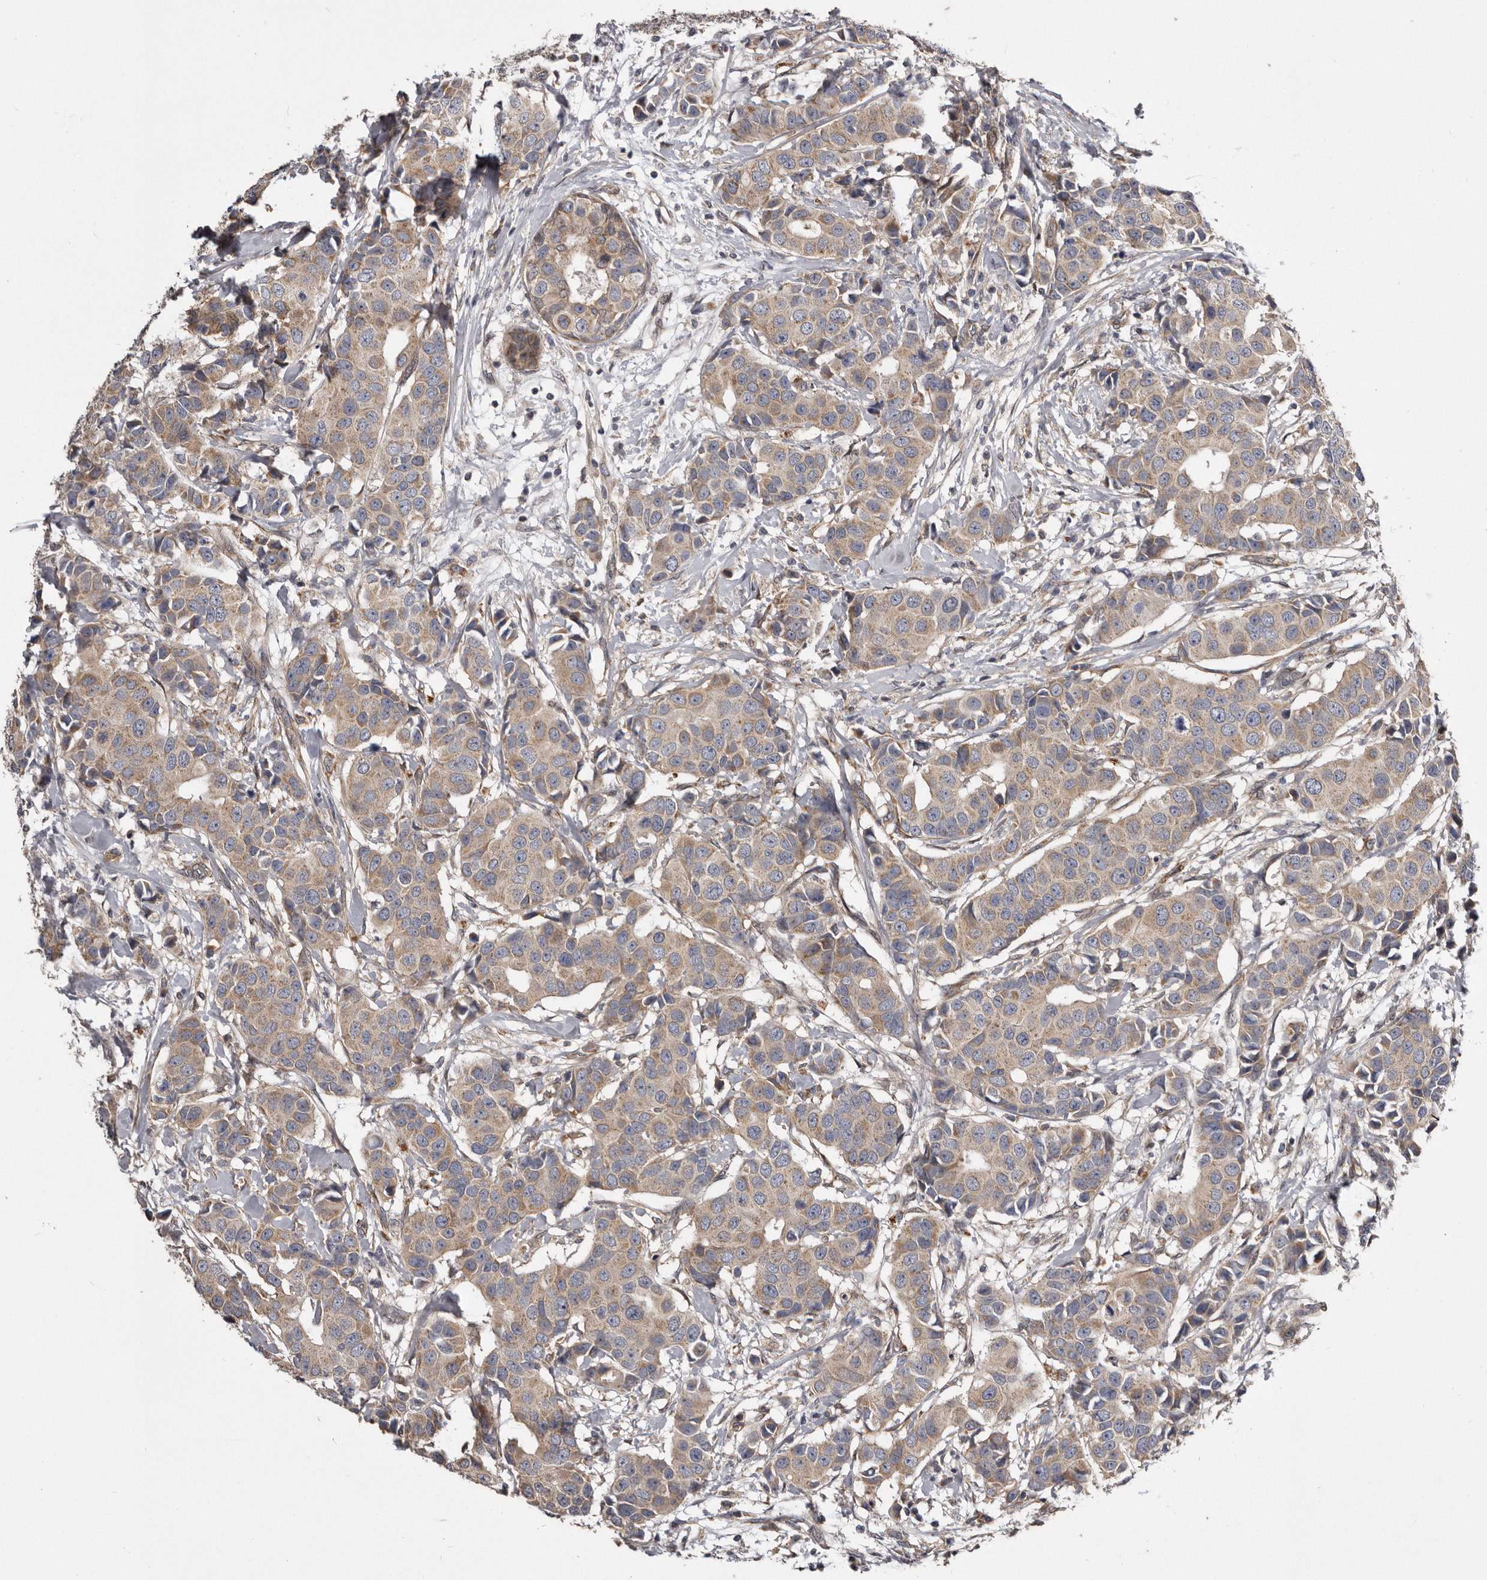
{"staining": {"intensity": "weak", "quantity": ">75%", "location": "cytoplasmic/membranous"}, "tissue": "breast cancer", "cell_type": "Tumor cells", "image_type": "cancer", "snomed": [{"axis": "morphology", "description": "Normal tissue, NOS"}, {"axis": "morphology", "description": "Duct carcinoma"}, {"axis": "topography", "description": "Breast"}], "caption": "DAB immunohistochemical staining of breast cancer displays weak cytoplasmic/membranous protein staining in about >75% of tumor cells.", "gene": "ARMCX1", "patient": {"sex": "female", "age": 39}}